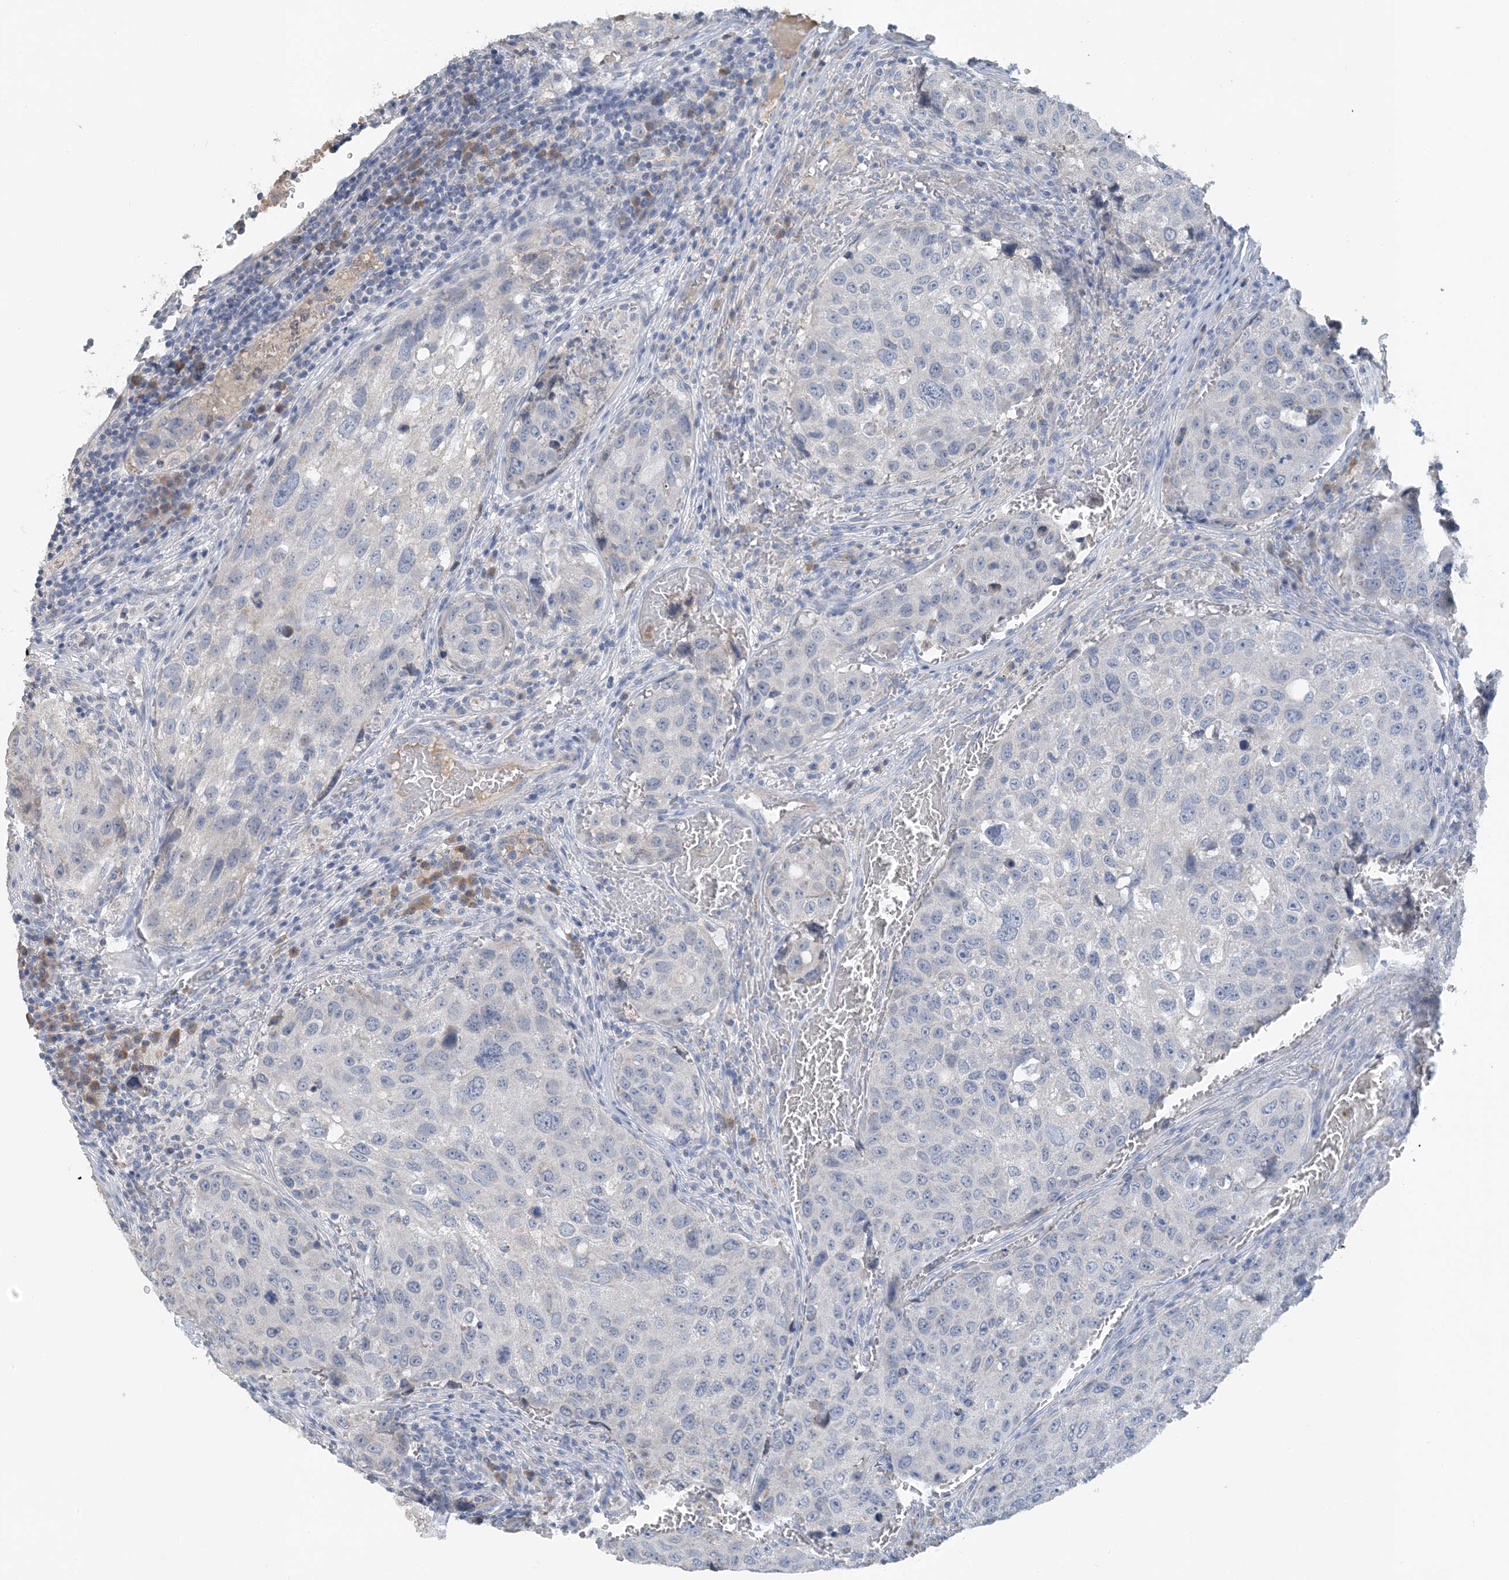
{"staining": {"intensity": "negative", "quantity": "none", "location": "none"}, "tissue": "urothelial cancer", "cell_type": "Tumor cells", "image_type": "cancer", "snomed": [{"axis": "morphology", "description": "Urothelial carcinoma, High grade"}, {"axis": "topography", "description": "Lymph node"}, {"axis": "topography", "description": "Urinary bladder"}], "caption": "An IHC histopathology image of high-grade urothelial carcinoma is shown. There is no staining in tumor cells of high-grade urothelial carcinoma.", "gene": "CTRL", "patient": {"sex": "male", "age": 51}}